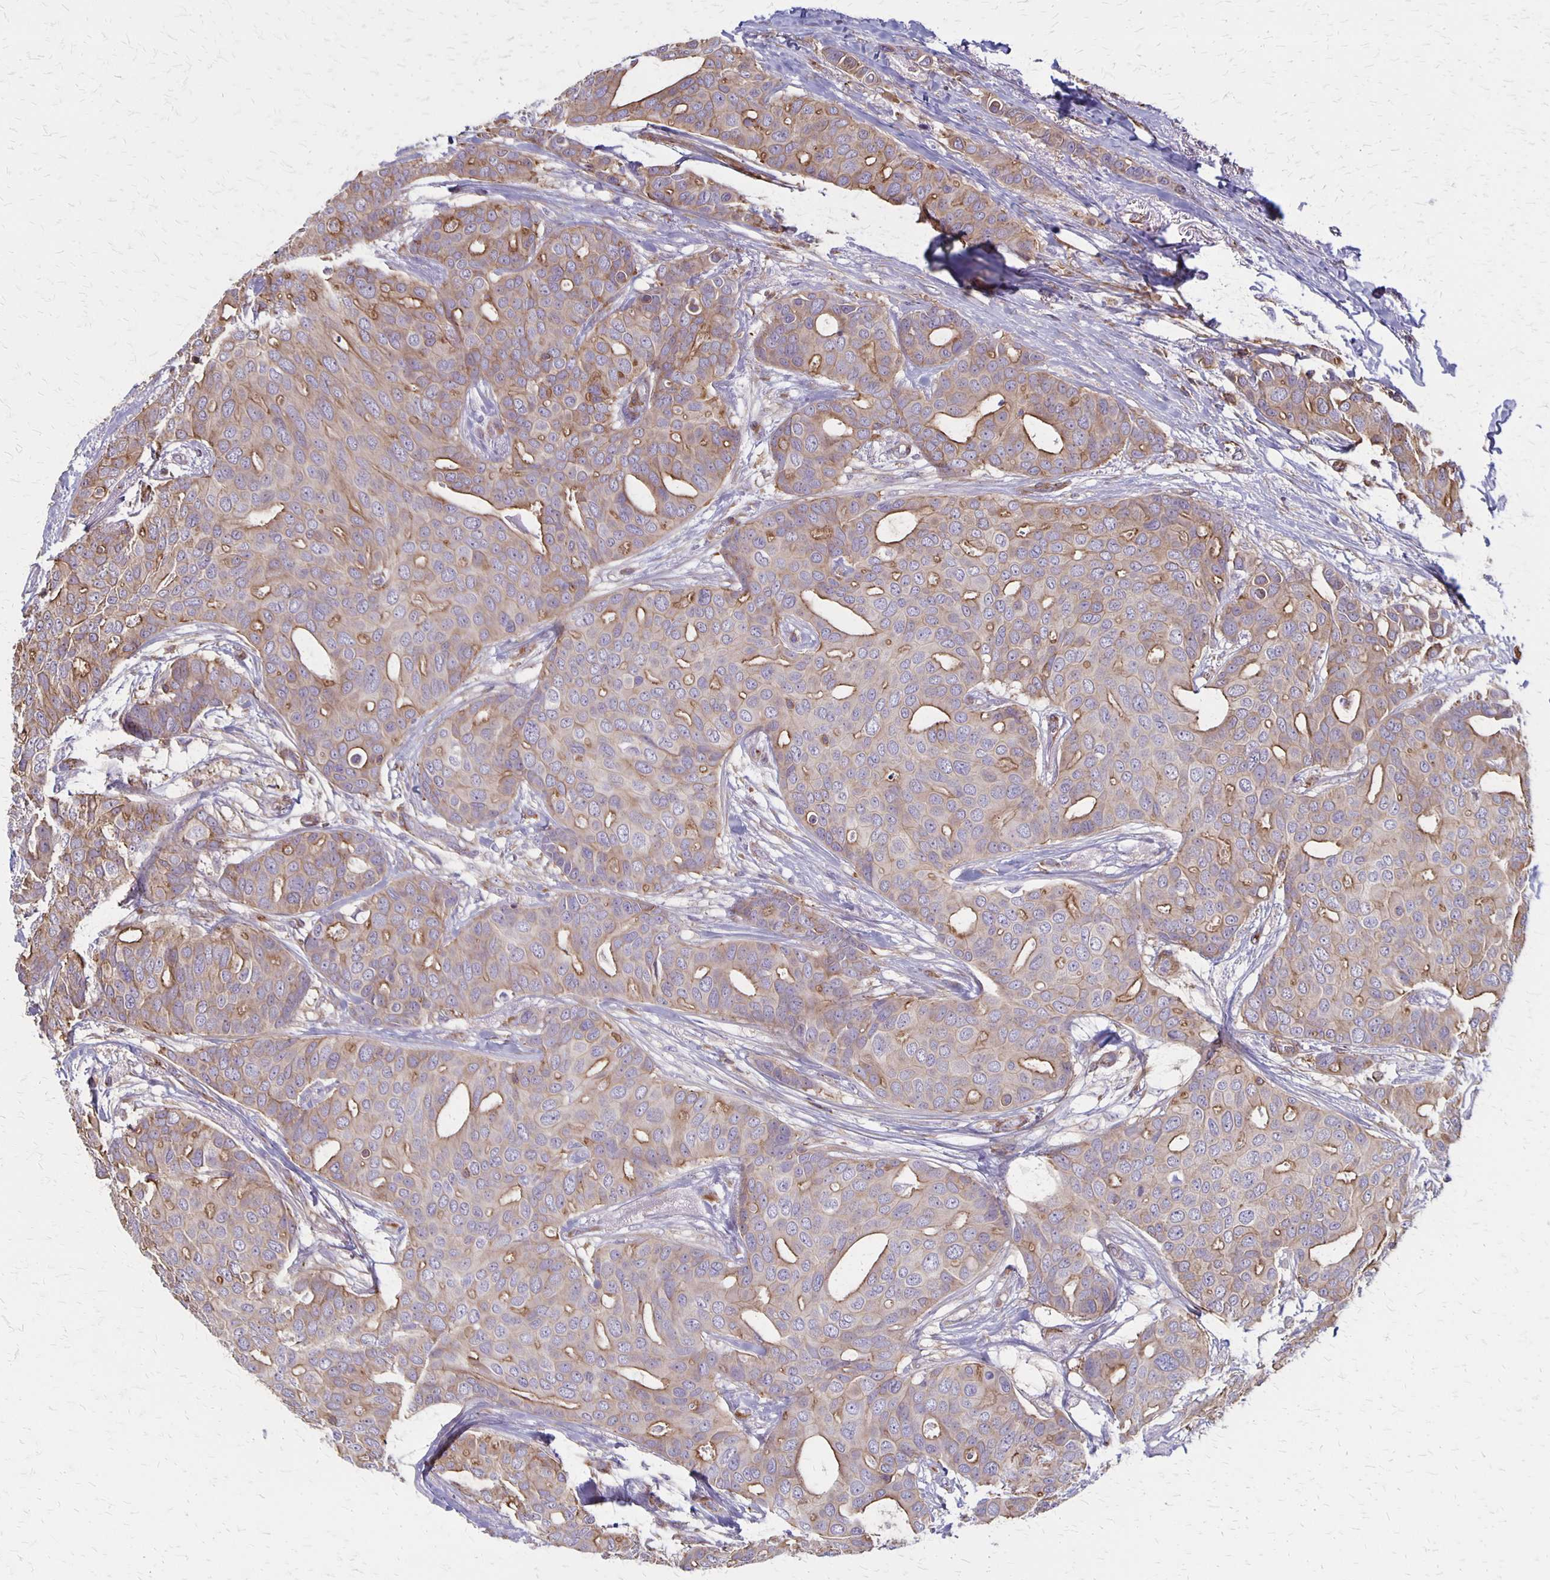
{"staining": {"intensity": "moderate", "quantity": "25%-75%", "location": "cytoplasmic/membranous"}, "tissue": "breast cancer", "cell_type": "Tumor cells", "image_type": "cancer", "snomed": [{"axis": "morphology", "description": "Duct carcinoma"}, {"axis": "topography", "description": "Breast"}], "caption": "An IHC histopathology image of neoplastic tissue is shown. Protein staining in brown labels moderate cytoplasmic/membranous positivity in breast cancer within tumor cells. (DAB (3,3'-diaminobenzidine) IHC with brightfield microscopy, high magnification).", "gene": "SEPTIN5", "patient": {"sex": "female", "age": 54}}